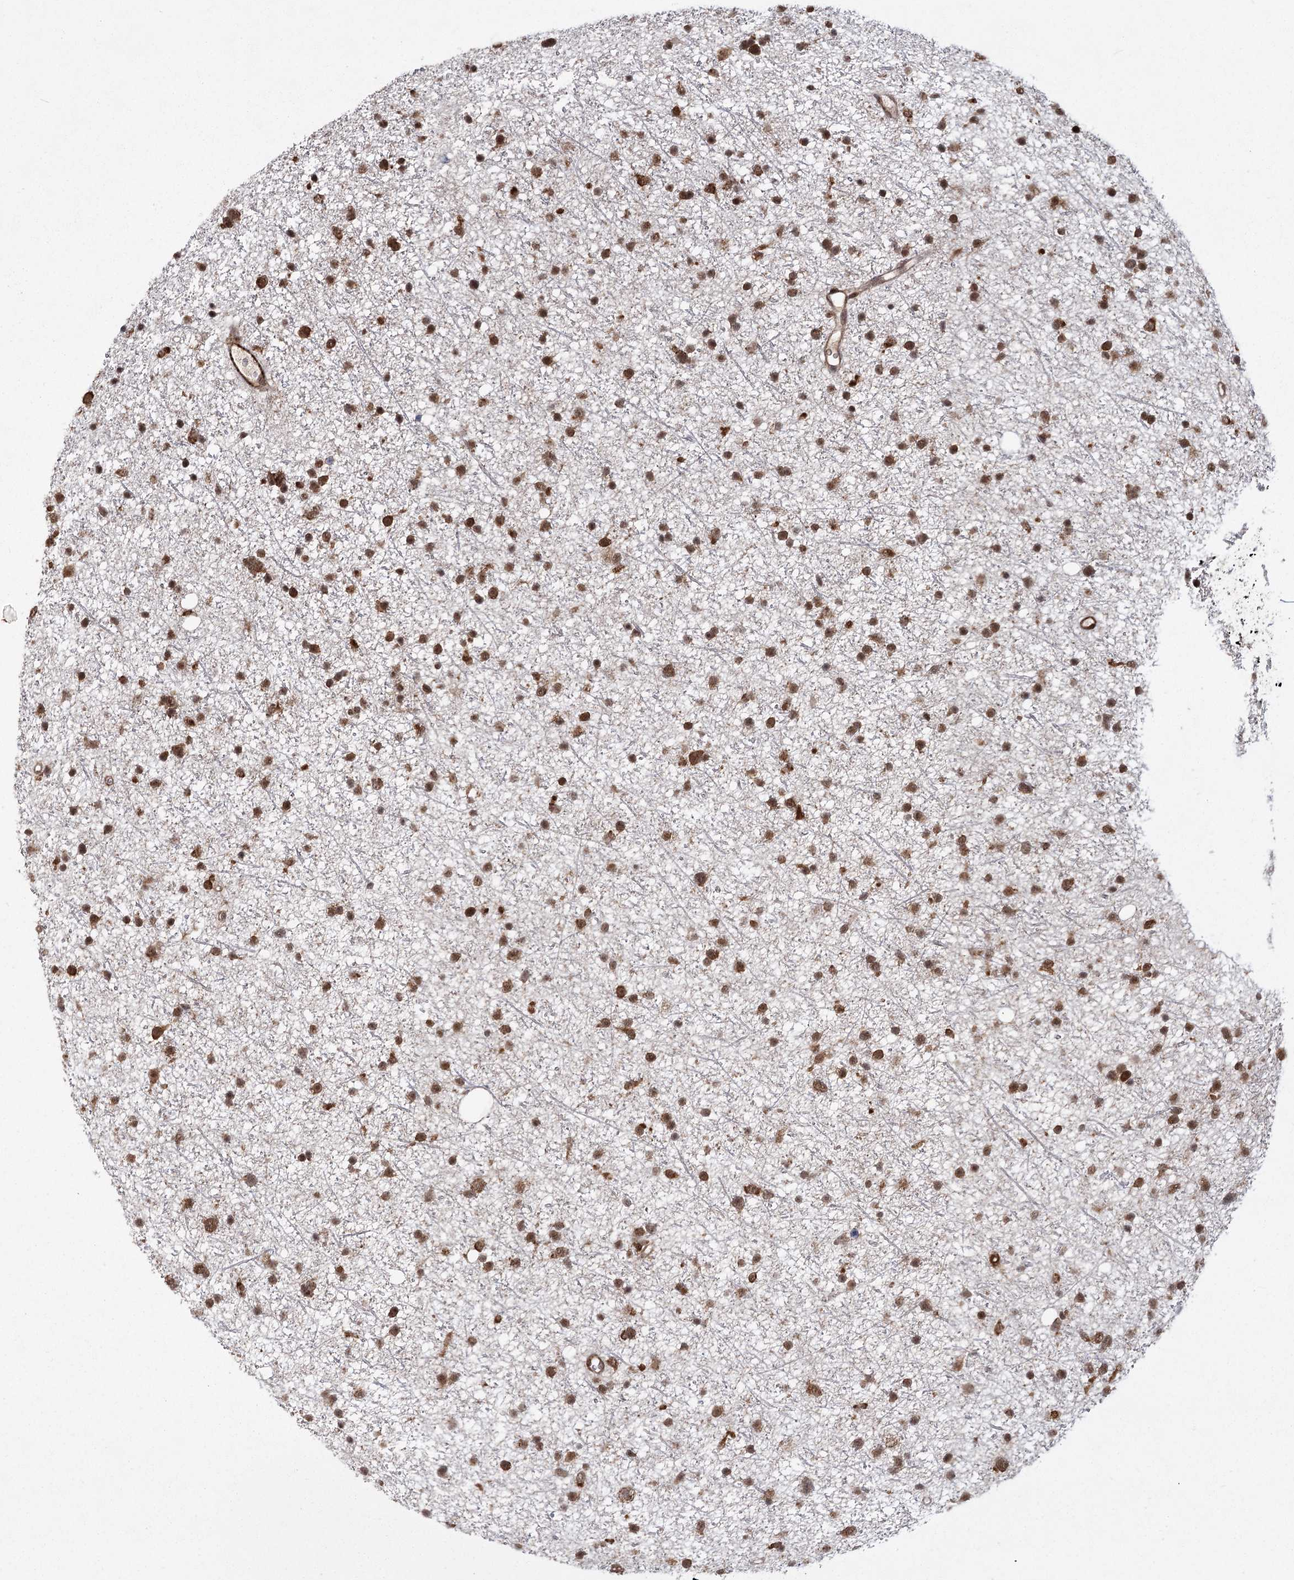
{"staining": {"intensity": "strong", "quantity": ">75%", "location": "nuclear"}, "tissue": "glioma", "cell_type": "Tumor cells", "image_type": "cancer", "snomed": [{"axis": "morphology", "description": "Glioma, malignant, Low grade"}, {"axis": "topography", "description": "Cerebral cortex"}], "caption": "Immunohistochemical staining of human low-grade glioma (malignant) shows strong nuclear protein staining in approximately >75% of tumor cells.", "gene": "ZCCHC24", "patient": {"sex": "female", "age": 39}}